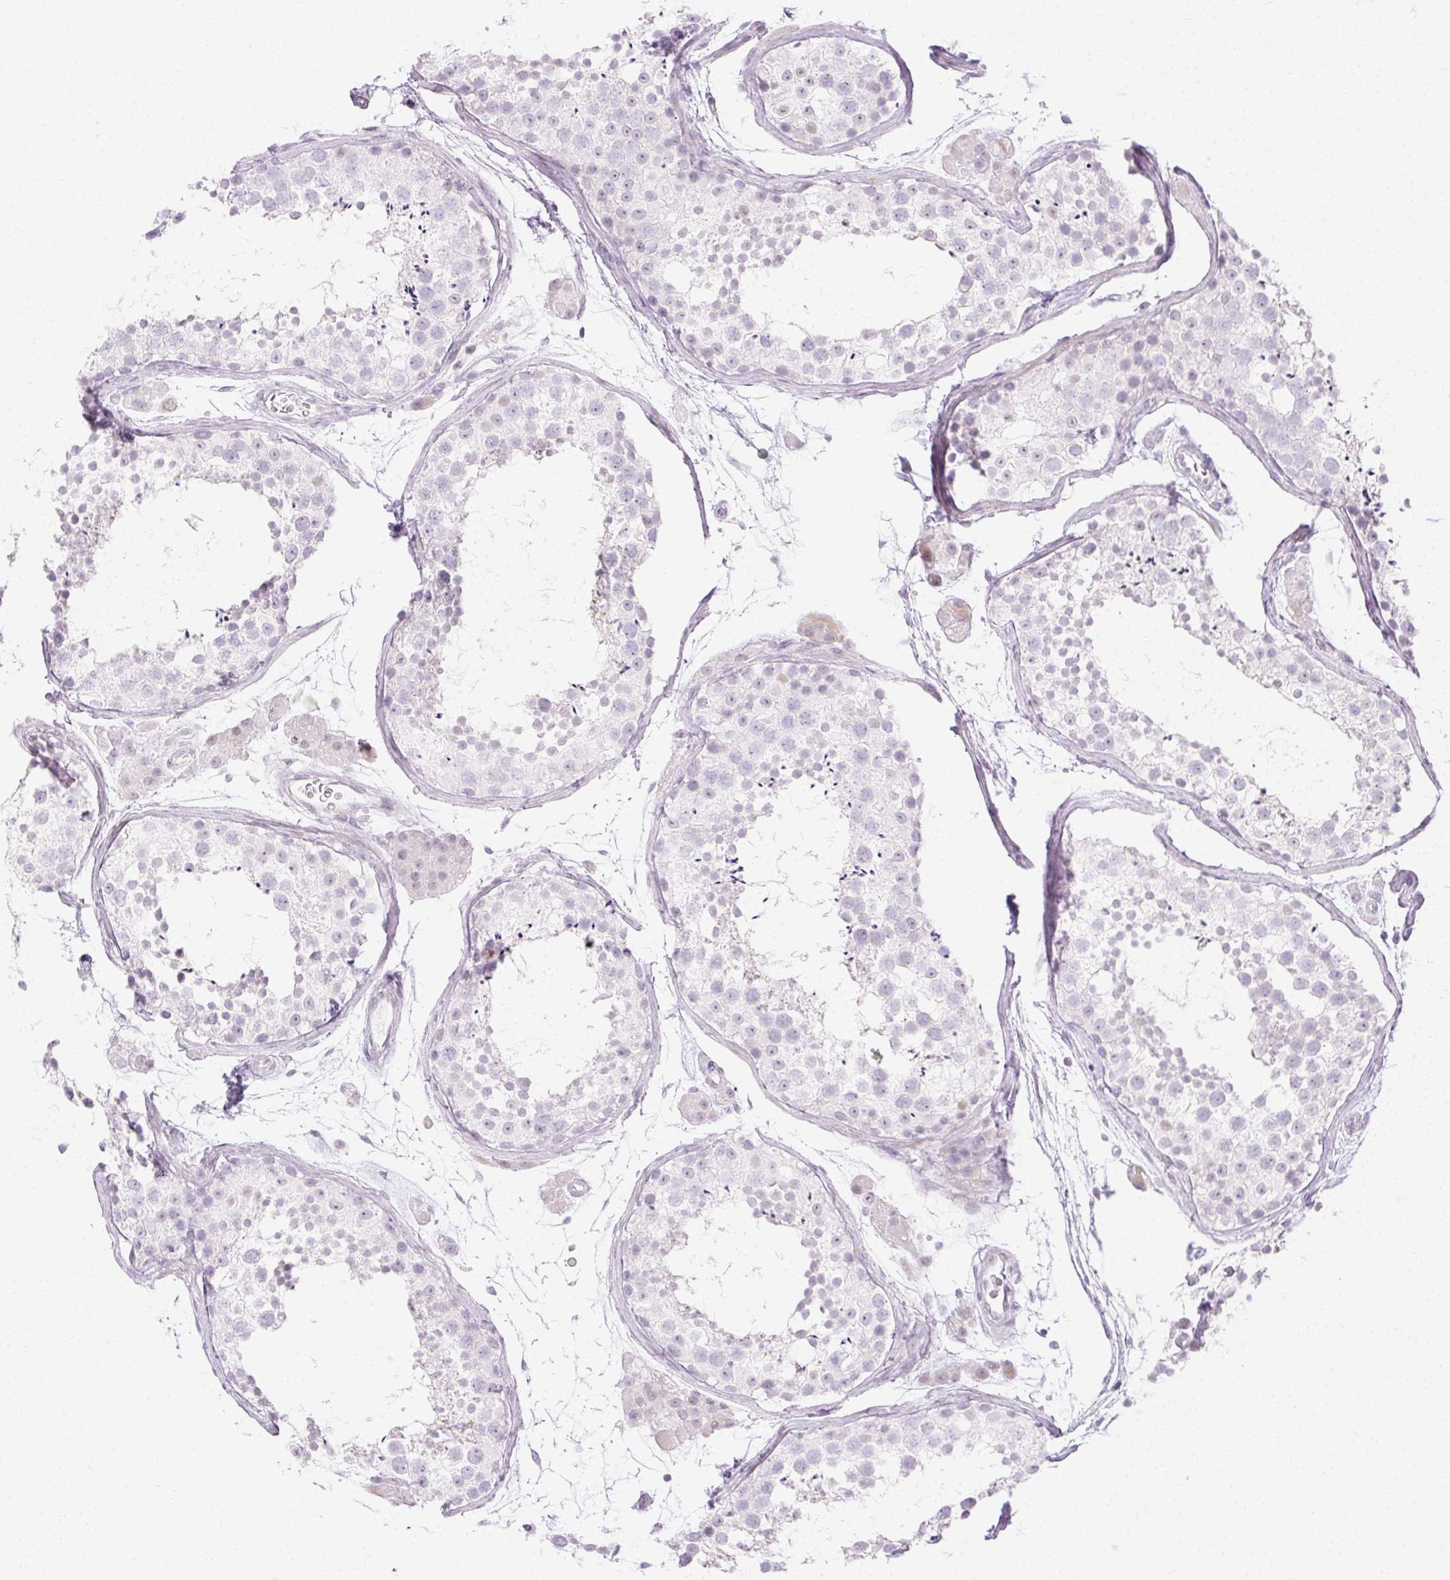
{"staining": {"intensity": "negative", "quantity": "none", "location": "none"}, "tissue": "testis", "cell_type": "Cells in seminiferous ducts", "image_type": "normal", "snomed": [{"axis": "morphology", "description": "Normal tissue, NOS"}, {"axis": "topography", "description": "Testis"}], "caption": "This is a image of immunohistochemistry staining of unremarkable testis, which shows no positivity in cells in seminiferous ducts. Nuclei are stained in blue.", "gene": "C3orf49", "patient": {"sex": "male", "age": 41}}